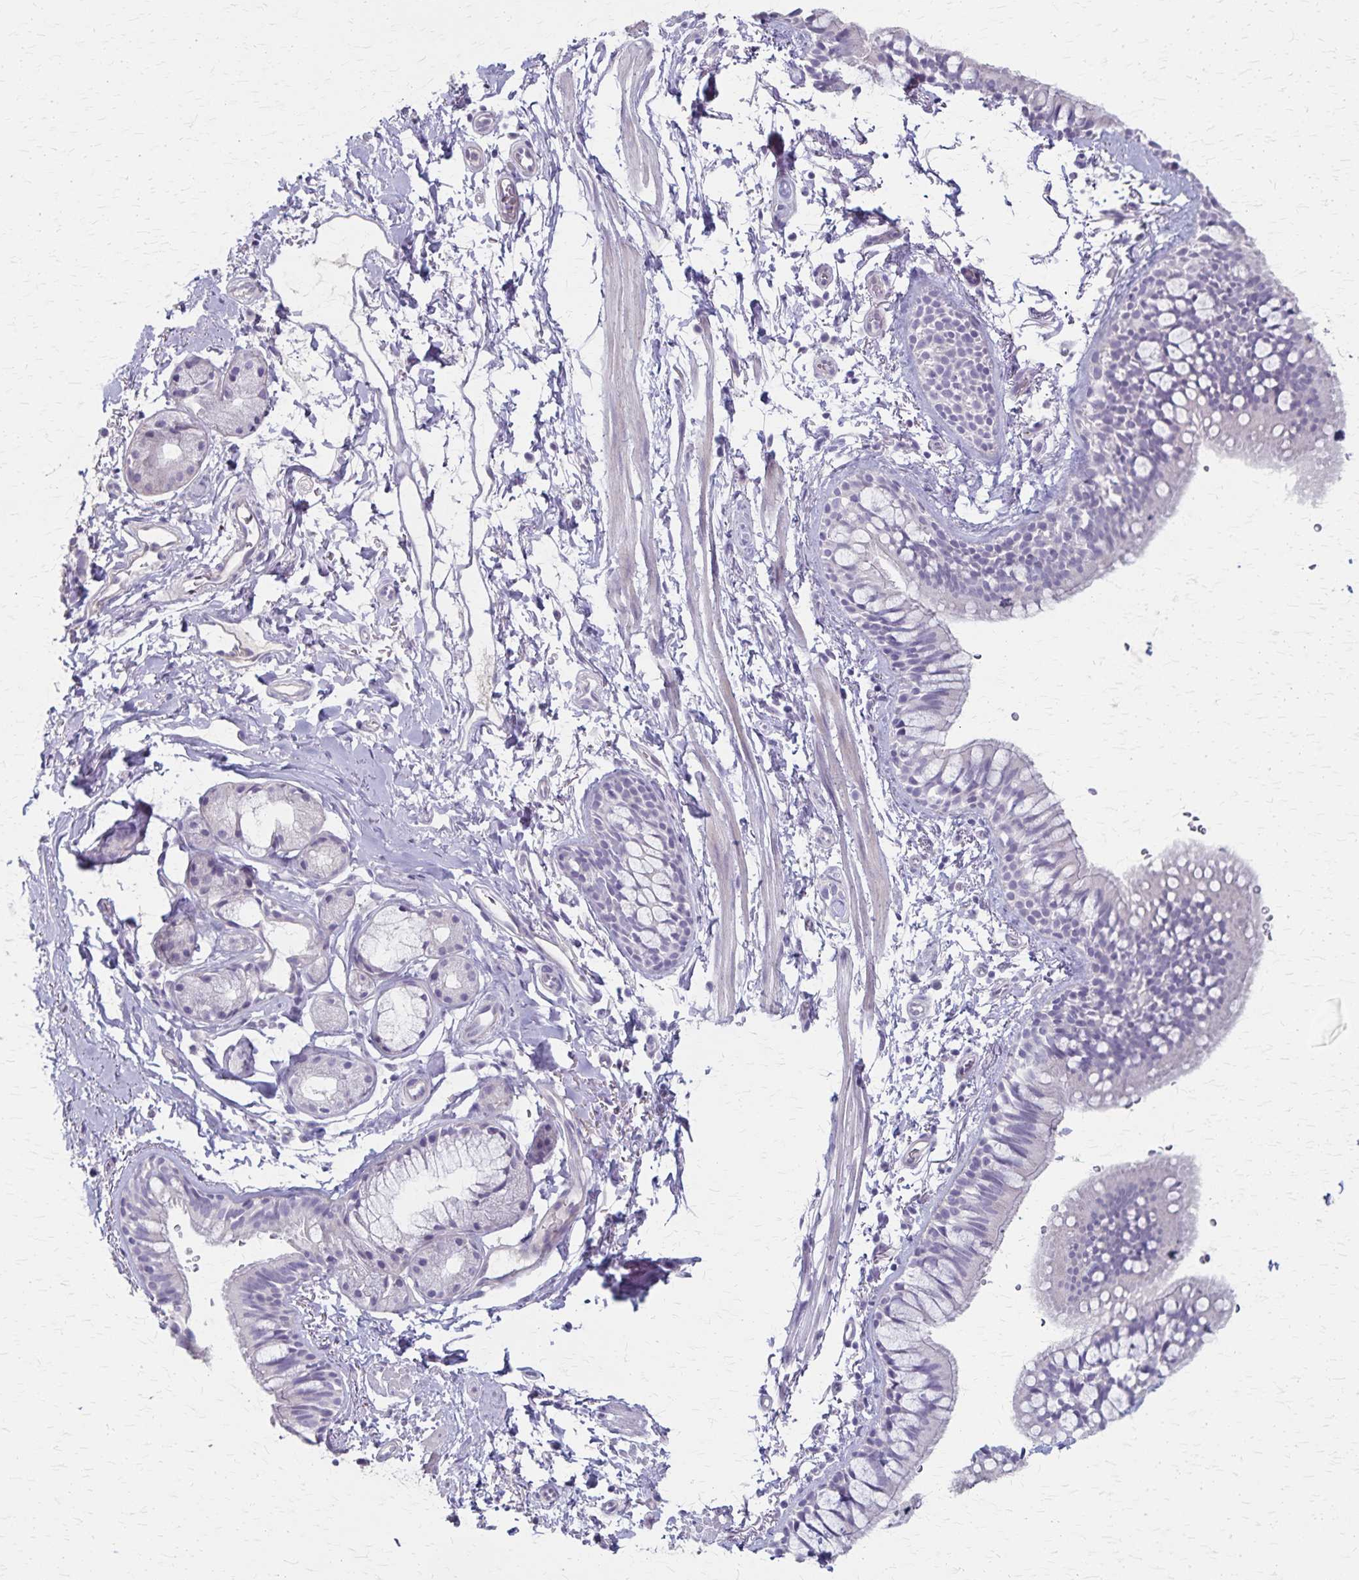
{"staining": {"intensity": "negative", "quantity": "none", "location": "none"}, "tissue": "bronchus", "cell_type": "Respiratory epithelial cells", "image_type": "normal", "snomed": [{"axis": "morphology", "description": "Normal tissue, NOS"}, {"axis": "topography", "description": "Lymph node"}, {"axis": "topography", "description": "Cartilage tissue"}, {"axis": "topography", "description": "Bronchus"}], "caption": "Photomicrograph shows no protein positivity in respiratory epithelial cells of benign bronchus.", "gene": "RASL10B", "patient": {"sex": "female", "age": 70}}